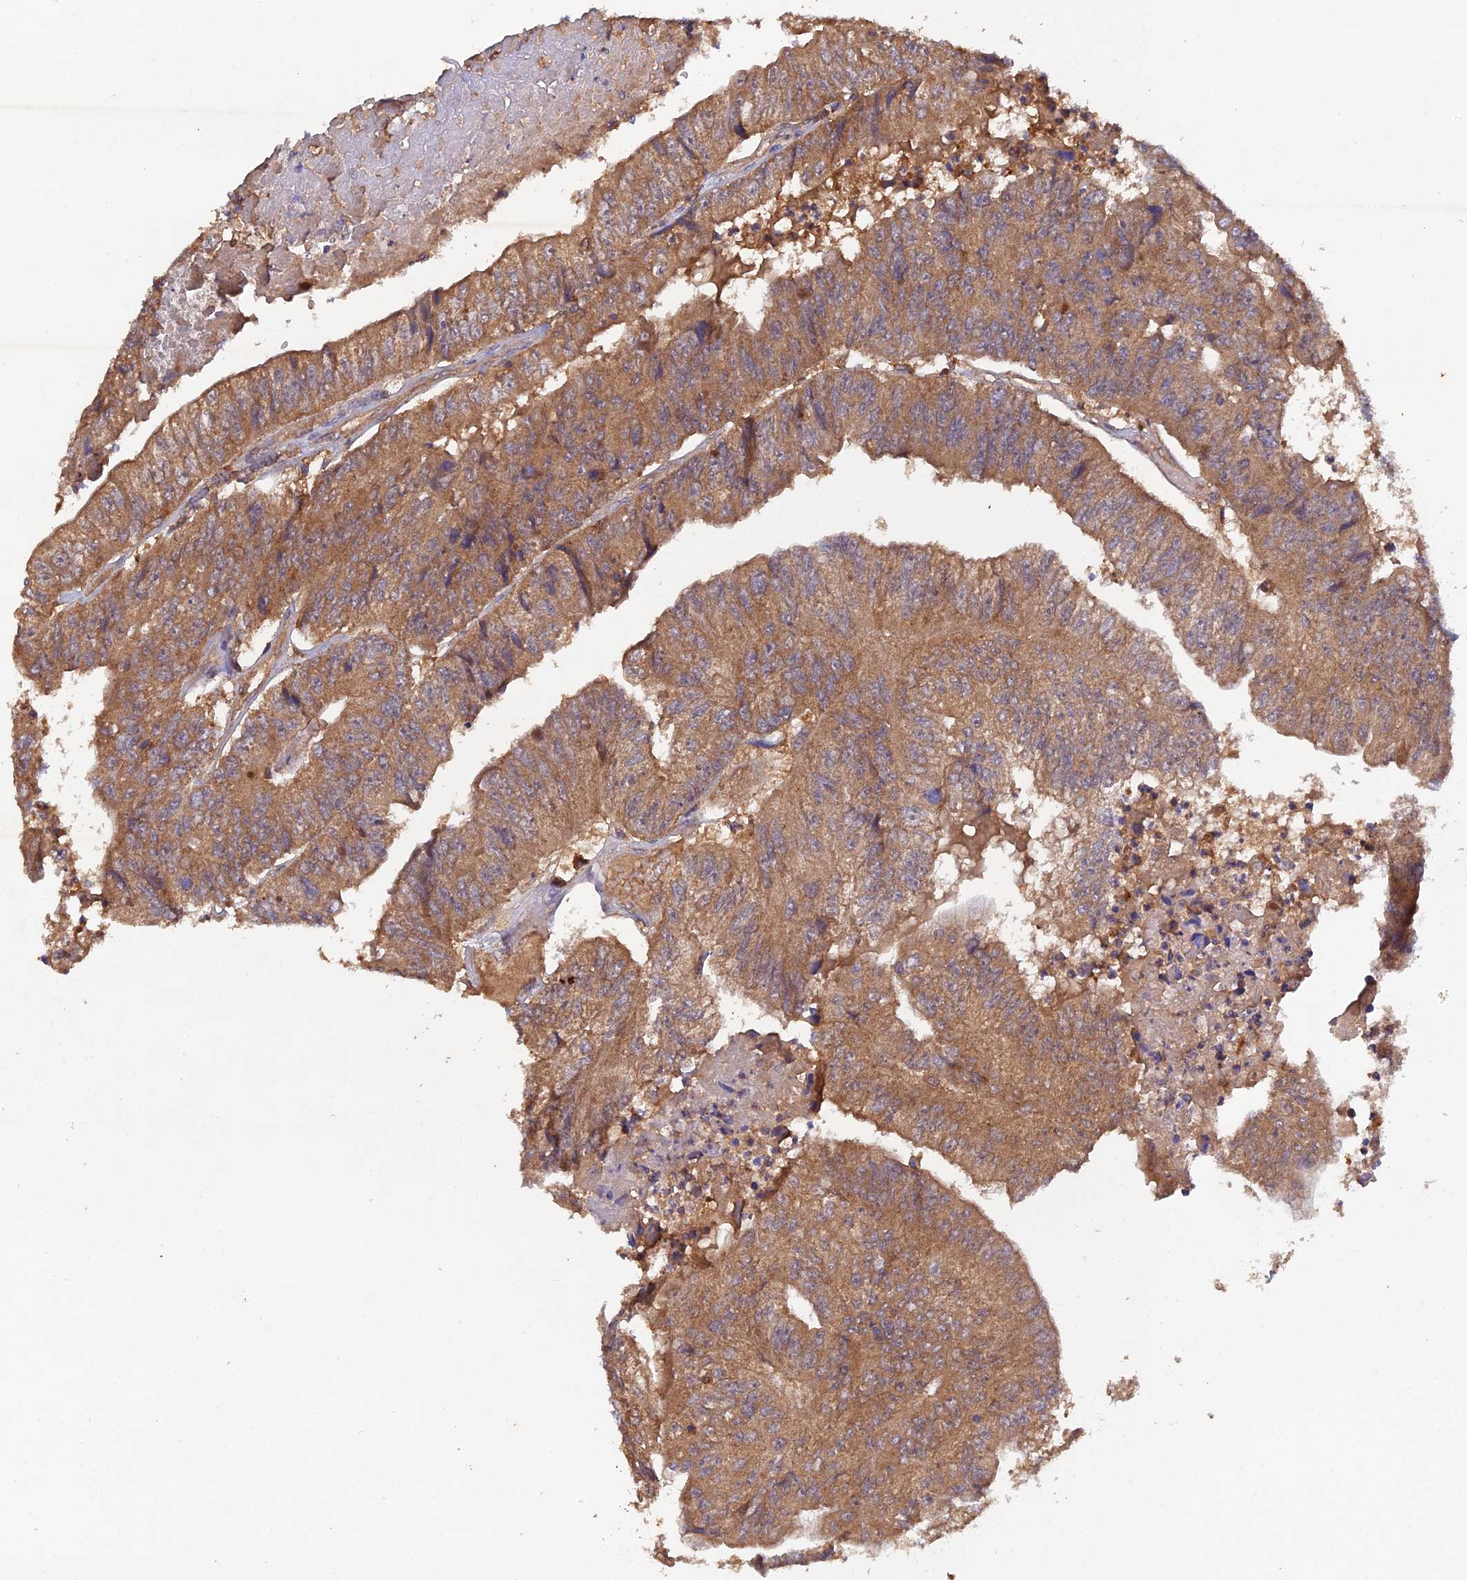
{"staining": {"intensity": "moderate", "quantity": ">75%", "location": "cytoplasmic/membranous"}, "tissue": "colorectal cancer", "cell_type": "Tumor cells", "image_type": "cancer", "snomed": [{"axis": "morphology", "description": "Adenocarcinoma, NOS"}, {"axis": "topography", "description": "Colon"}], "caption": "Brown immunohistochemical staining in colorectal adenocarcinoma demonstrates moderate cytoplasmic/membranous positivity in approximately >75% of tumor cells.", "gene": "TMEM258", "patient": {"sex": "female", "age": 67}}